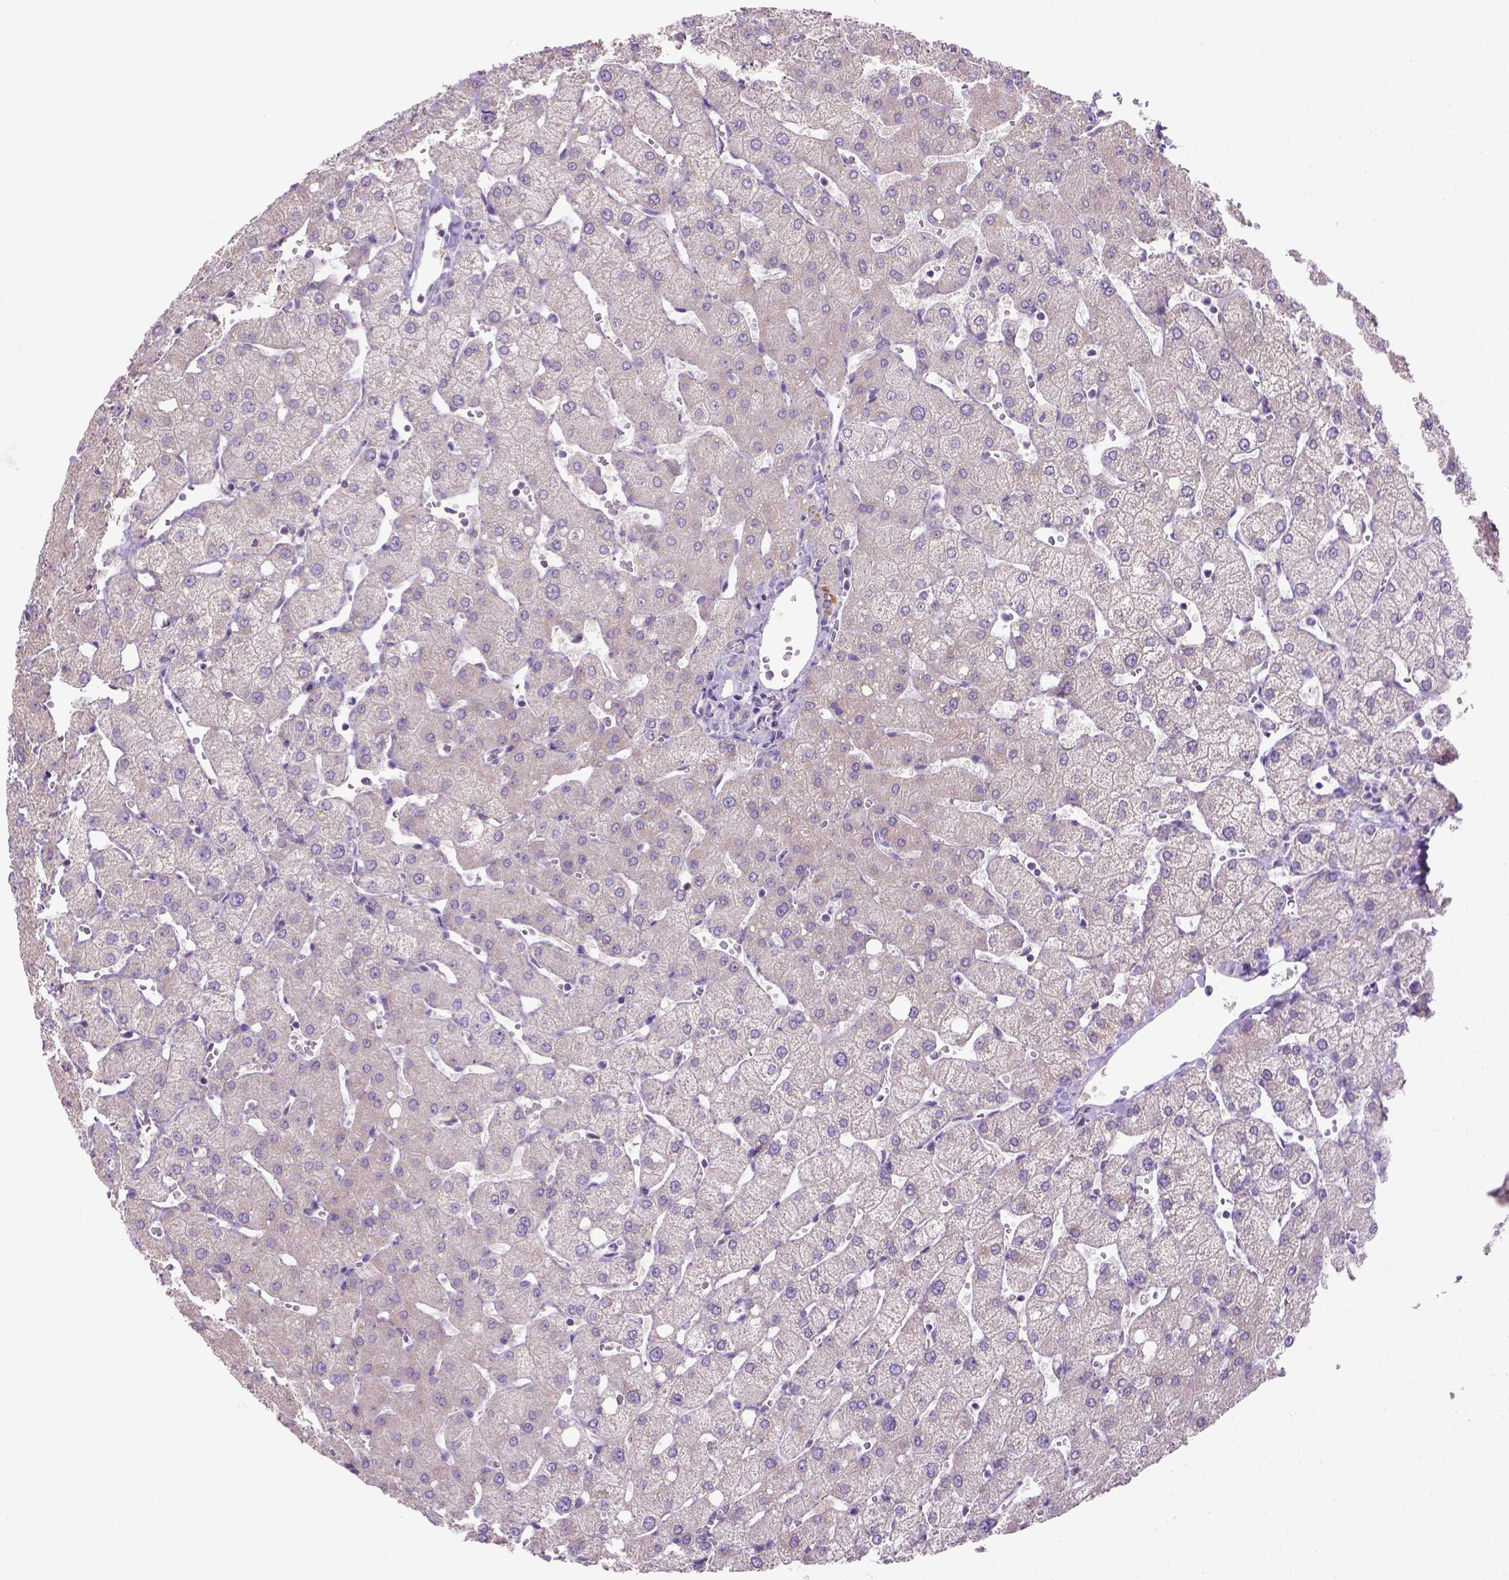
{"staining": {"intensity": "negative", "quantity": "none", "location": "none"}, "tissue": "liver", "cell_type": "Cholangiocytes", "image_type": "normal", "snomed": [{"axis": "morphology", "description": "Normal tissue, NOS"}, {"axis": "topography", "description": "Liver"}], "caption": "Normal liver was stained to show a protein in brown. There is no significant positivity in cholangiocytes. The staining is performed using DAB brown chromogen with nuclei counter-stained in using hematoxylin.", "gene": "HTRA1", "patient": {"sex": "female", "age": 54}}